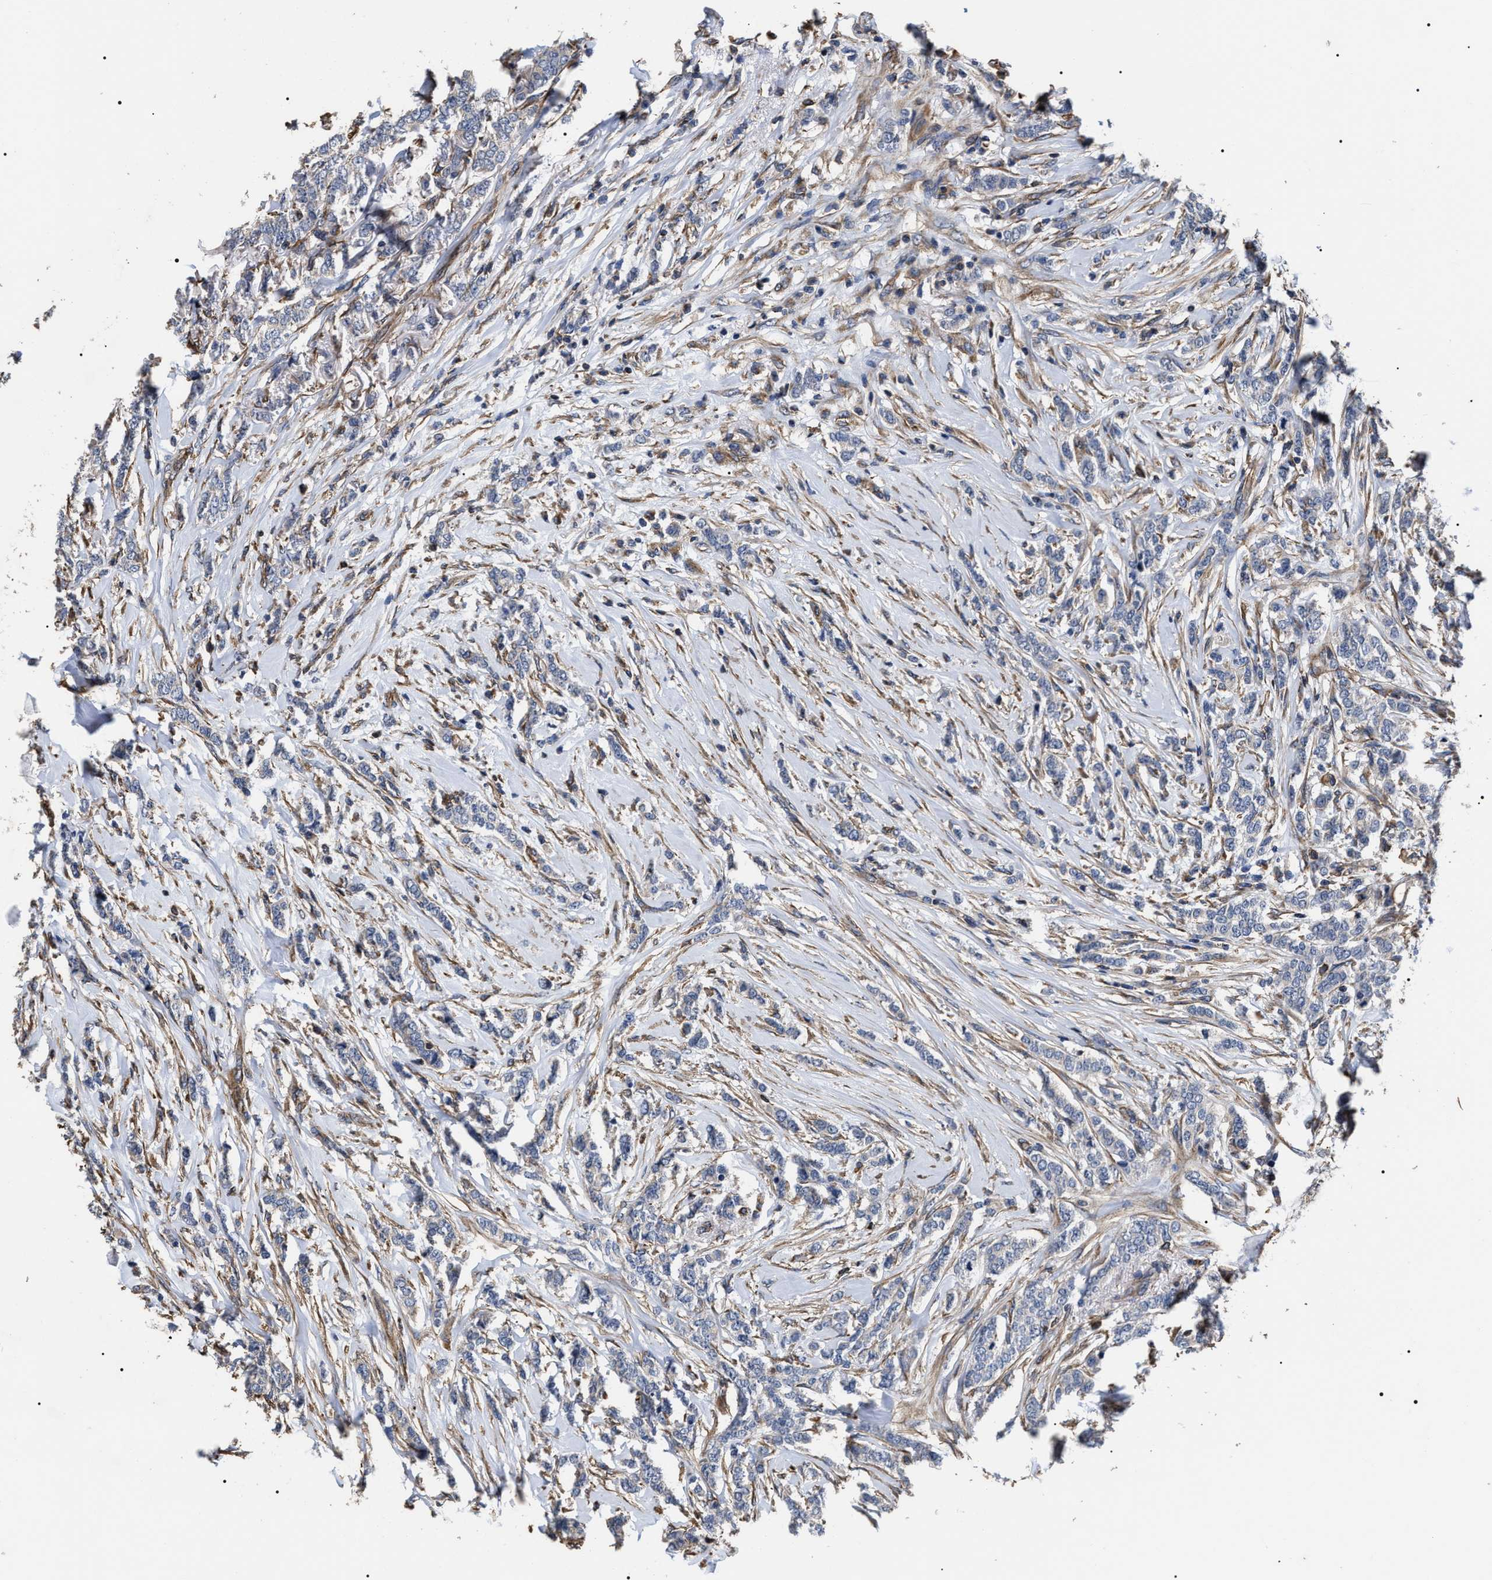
{"staining": {"intensity": "negative", "quantity": "none", "location": "none"}, "tissue": "breast cancer", "cell_type": "Tumor cells", "image_type": "cancer", "snomed": [{"axis": "morphology", "description": "Lobular carcinoma"}, {"axis": "topography", "description": "Skin"}, {"axis": "topography", "description": "Breast"}], "caption": "Protein analysis of breast lobular carcinoma shows no significant staining in tumor cells.", "gene": "TSPAN33", "patient": {"sex": "female", "age": 46}}